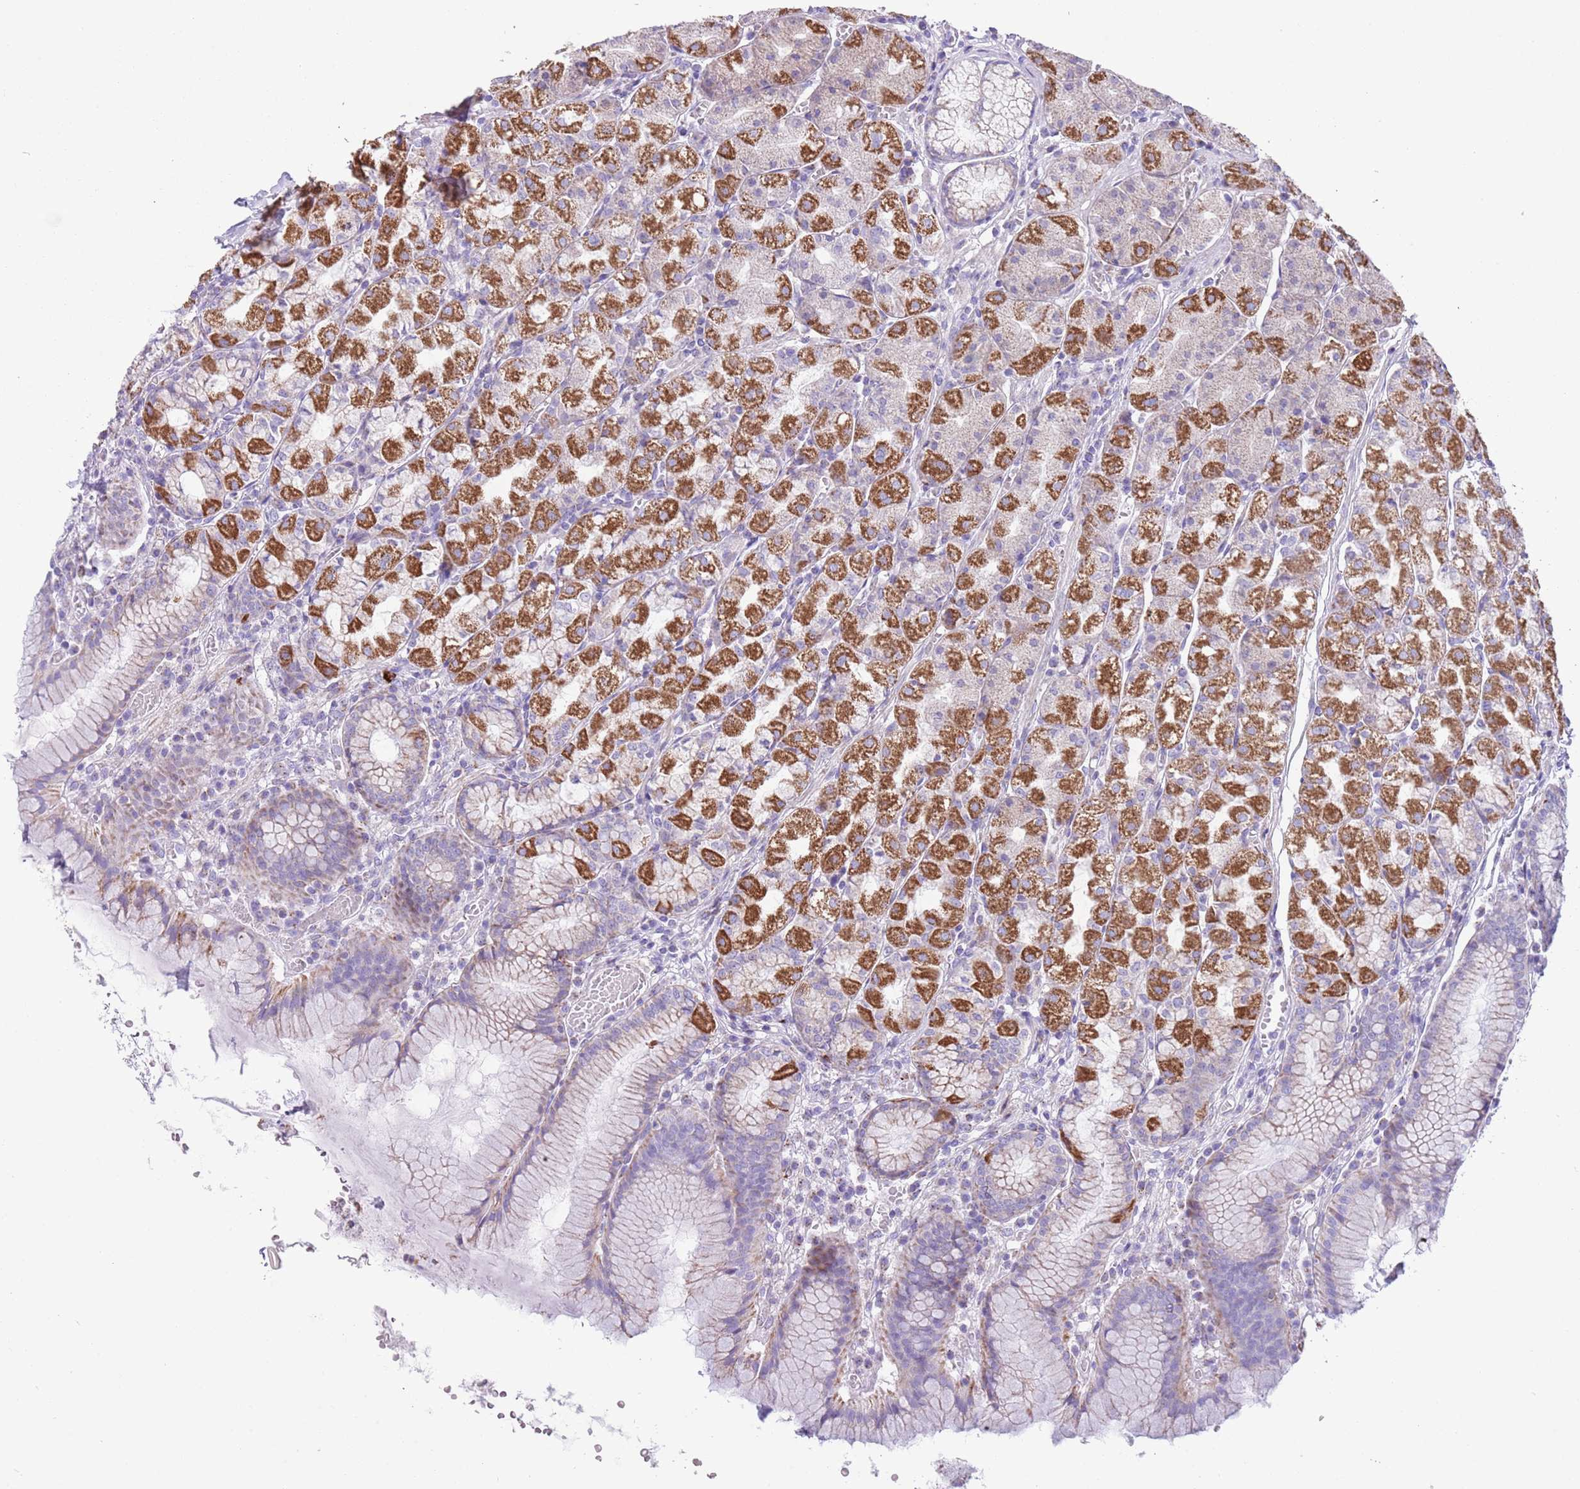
{"staining": {"intensity": "strong", "quantity": "25%-75%", "location": "cytoplasmic/membranous"}, "tissue": "stomach", "cell_type": "Glandular cells", "image_type": "normal", "snomed": [{"axis": "morphology", "description": "Normal tissue, NOS"}, {"axis": "topography", "description": "Stomach"}], "caption": "A micrograph of stomach stained for a protein reveals strong cytoplasmic/membranous brown staining in glandular cells.", "gene": "MOCOS", "patient": {"sex": "male", "age": 55}}